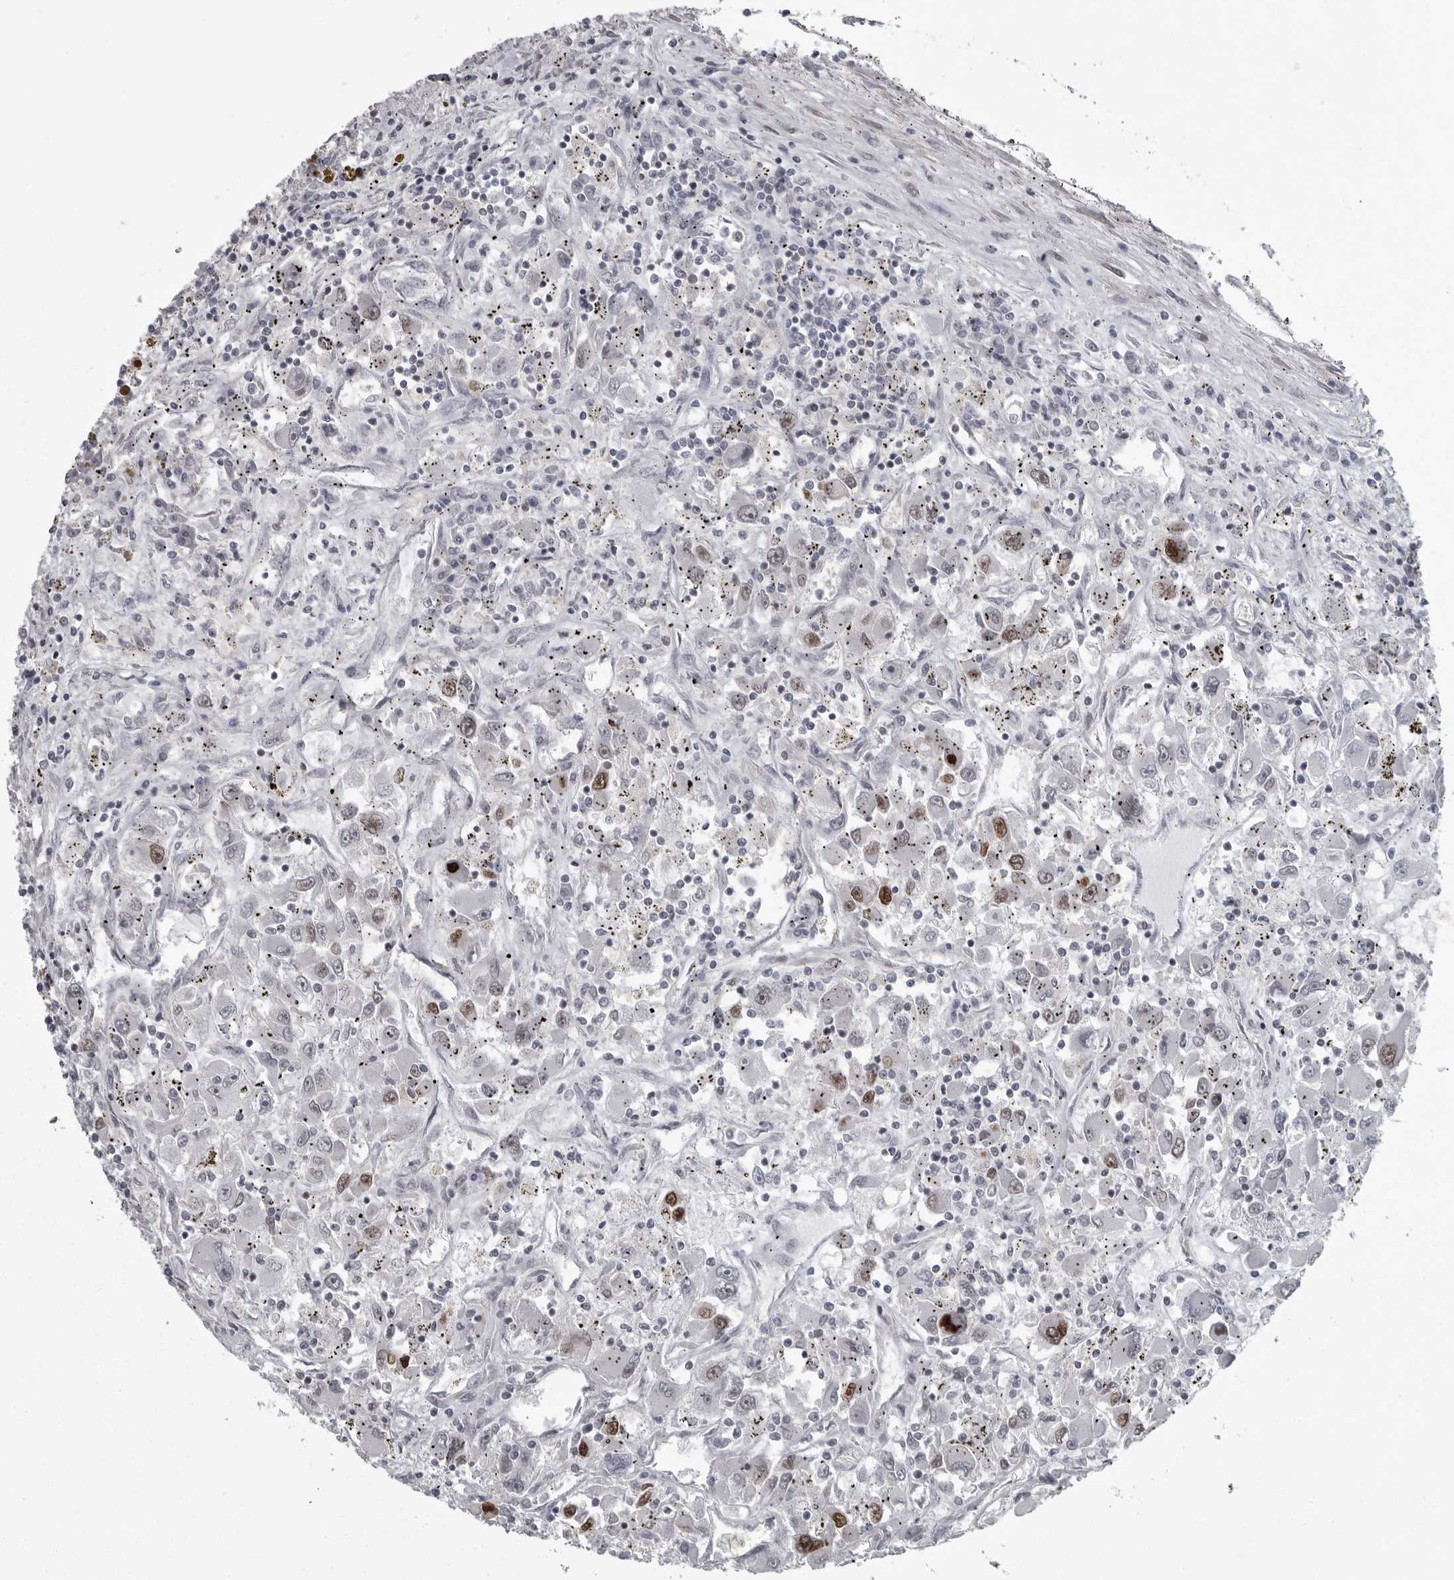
{"staining": {"intensity": "strong", "quantity": "<25%", "location": "nuclear"}, "tissue": "renal cancer", "cell_type": "Tumor cells", "image_type": "cancer", "snomed": [{"axis": "morphology", "description": "Adenocarcinoma, NOS"}, {"axis": "topography", "description": "Kidney"}], "caption": "Immunohistochemistry (IHC) (DAB) staining of human renal cancer (adenocarcinoma) exhibits strong nuclear protein expression in about <25% of tumor cells. The staining was performed using DAB to visualize the protein expression in brown, while the nuclei were stained in blue with hematoxylin (Magnification: 20x).", "gene": "HMGN3", "patient": {"sex": "female", "age": 52}}